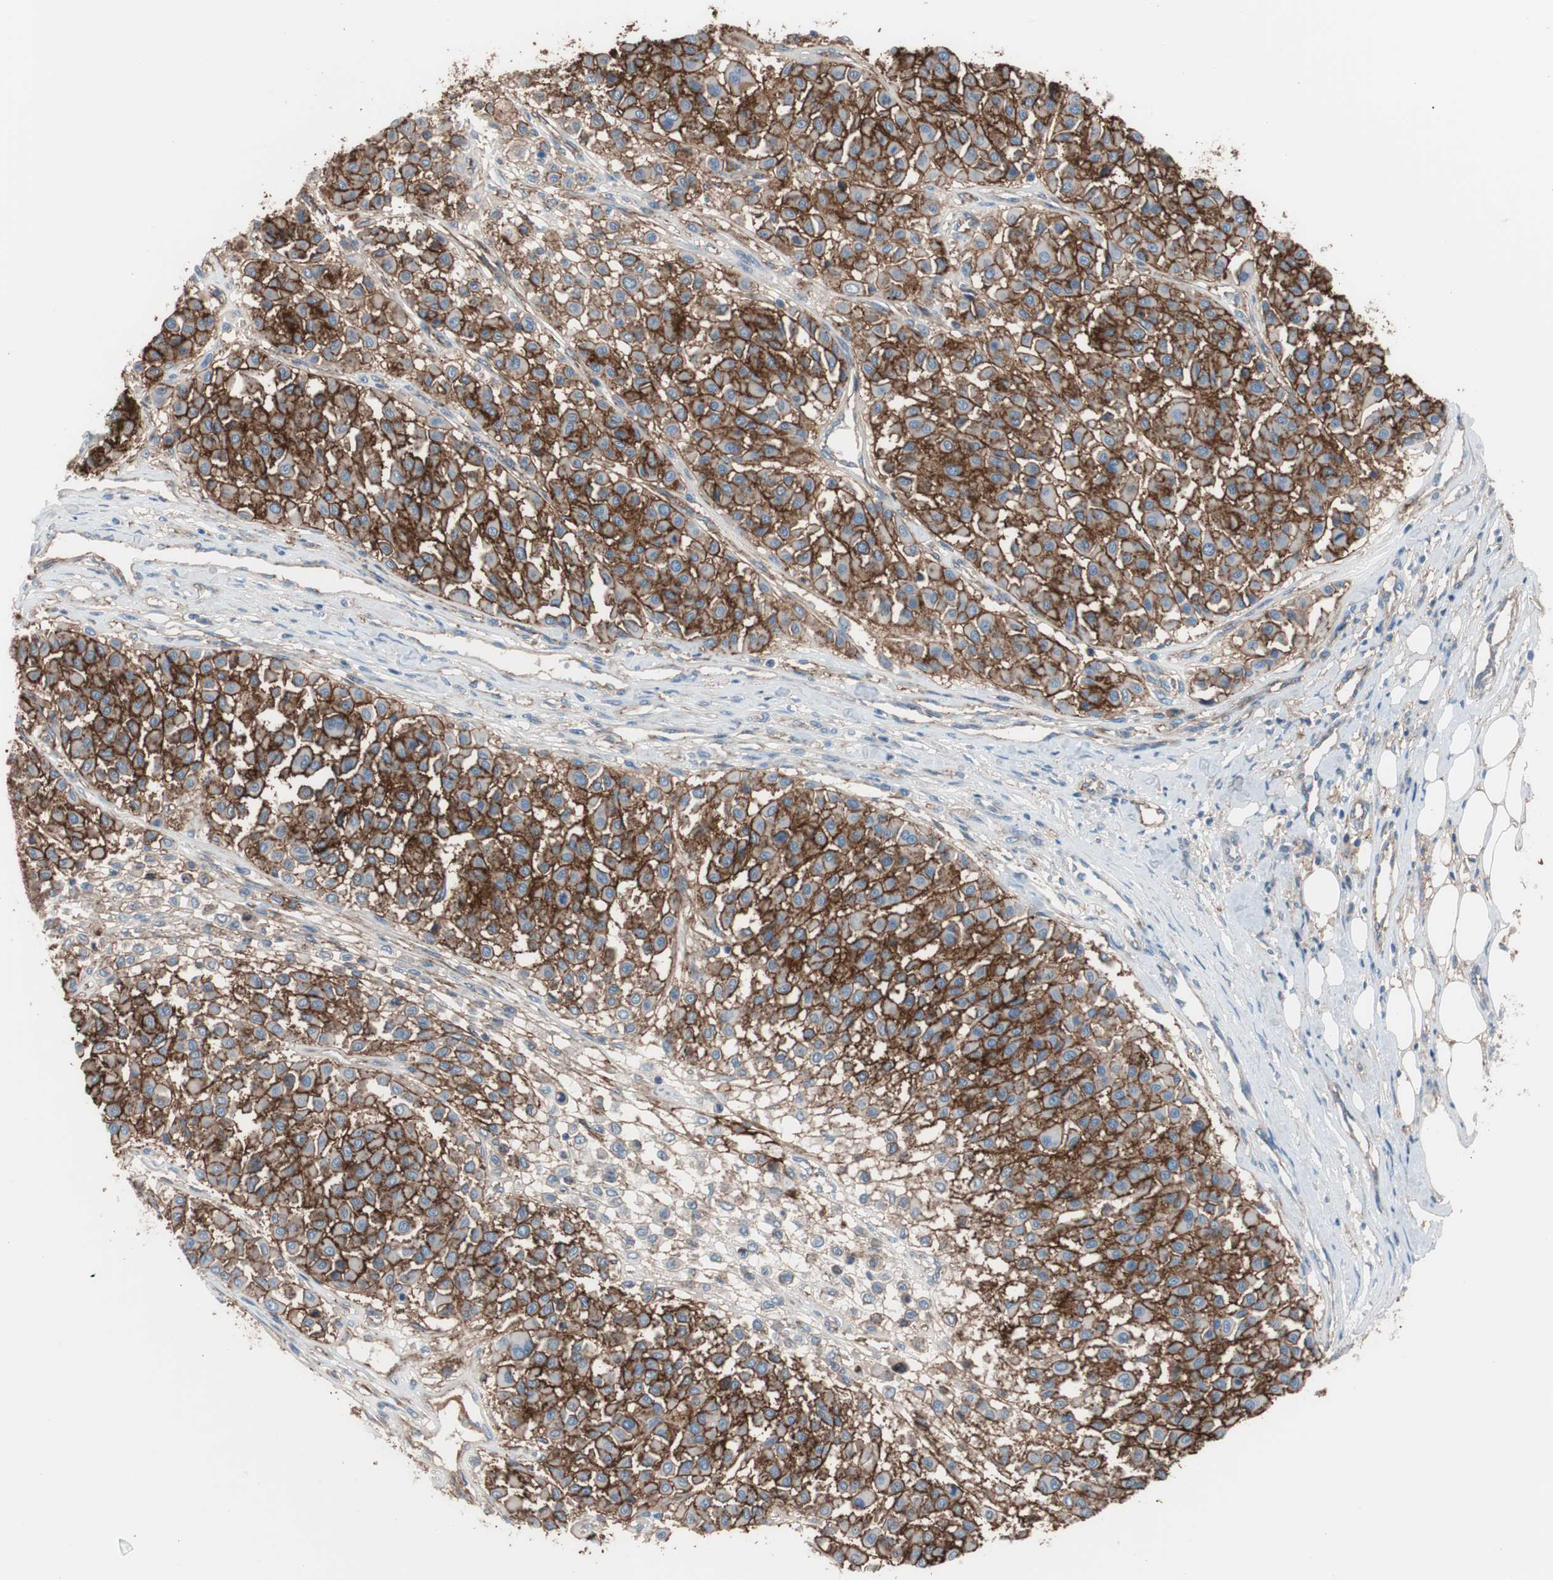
{"staining": {"intensity": "strong", "quantity": ">75%", "location": "cytoplasmic/membranous"}, "tissue": "melanoma", "cell_type": "Tumor cells", "image_type": "cancer", "snomed": [{"axis": "morphology", "description": "Malignant melanoma, Metastatic site"}, {"axis": "topography", "description": "Soft tissue"}], "caption": "A photomicrograph of malignant melanoma (metastatic site) stained for a protein reveals strong cytoplasmic/membranous brown staining in tumor cells.", "gene": "CD81", "patient": {"sex": "male", "age": 41}}